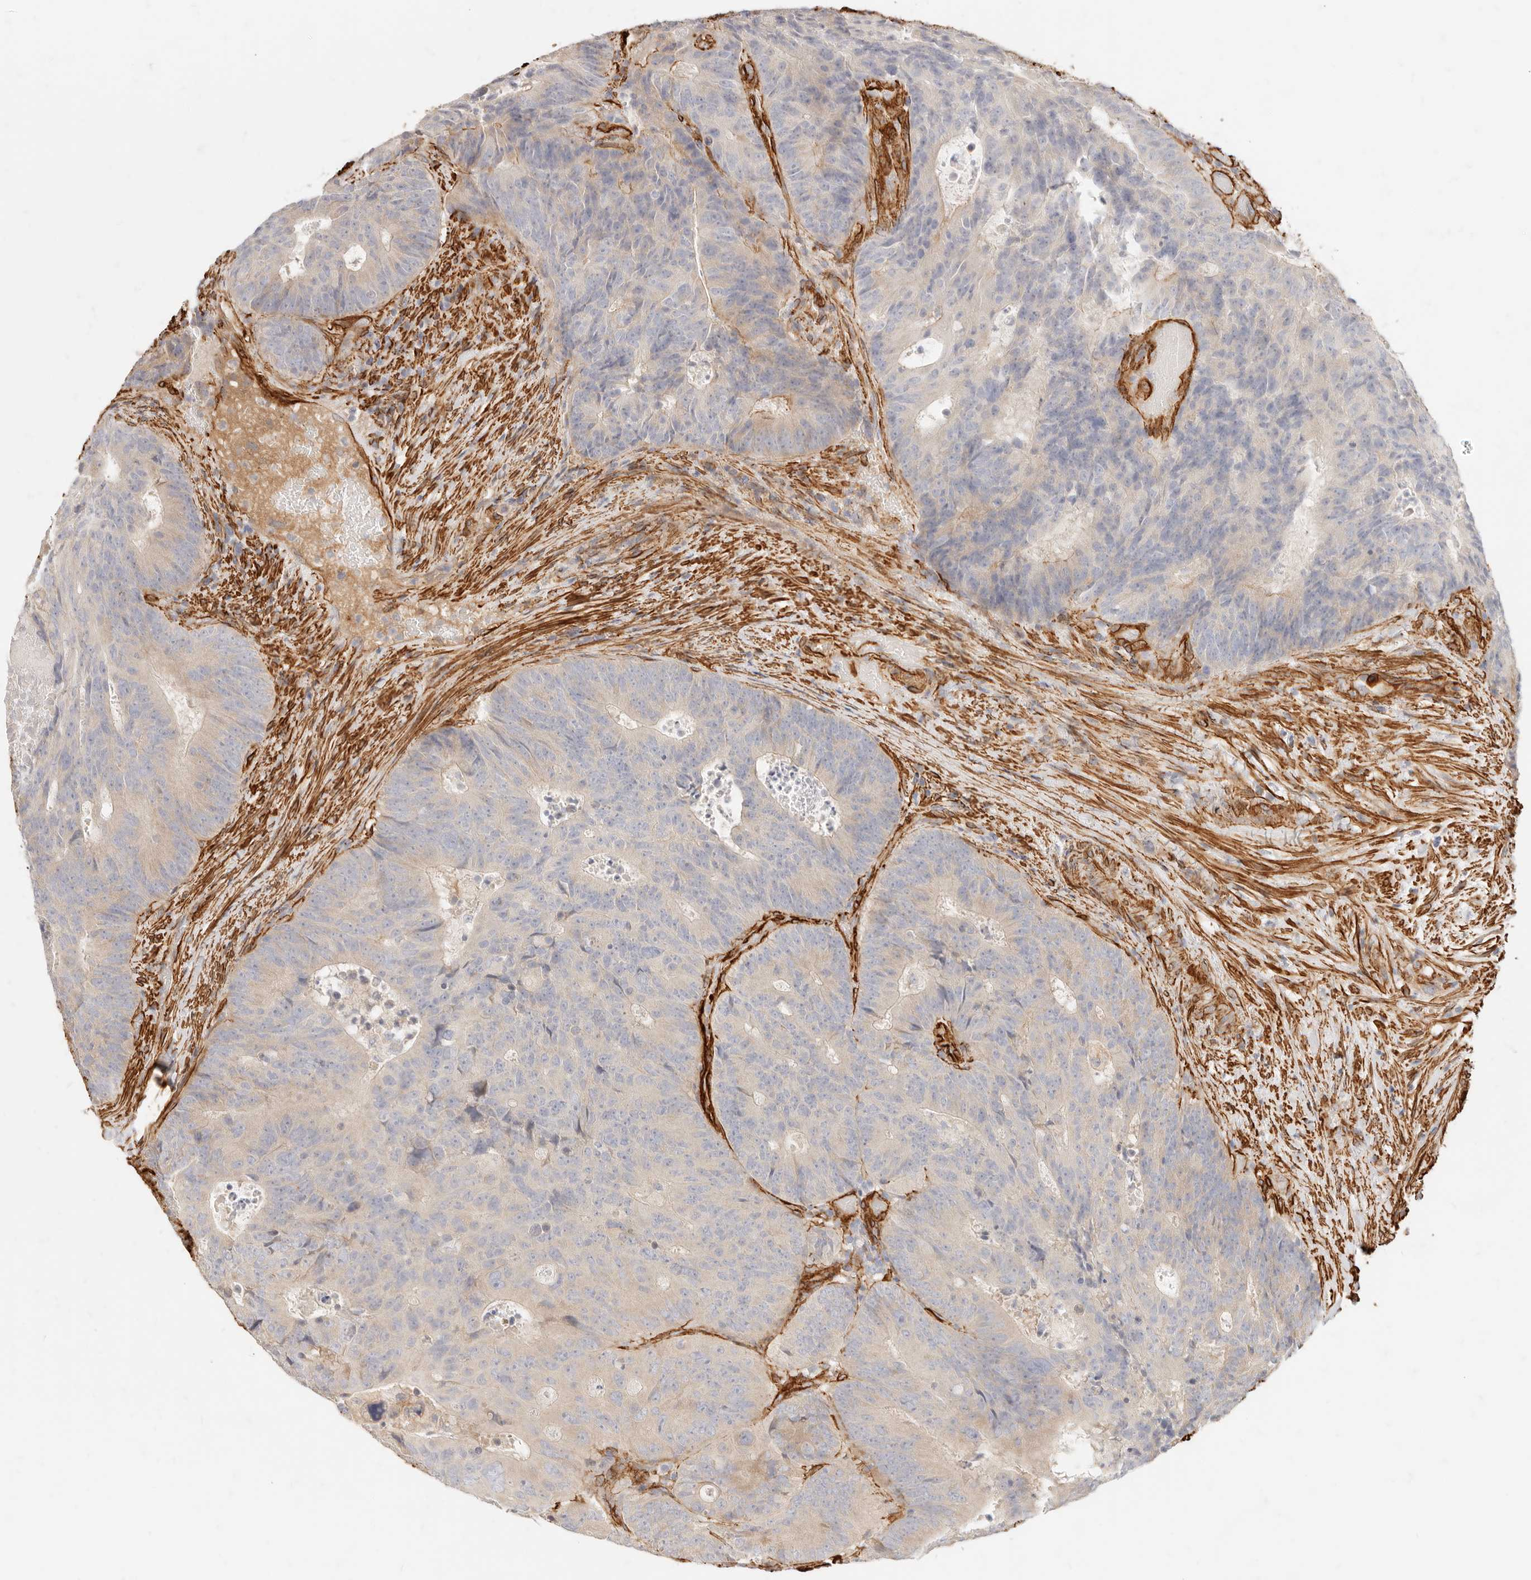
{"staining": {"intensity": "negative", "quantity": "none", "location": "none"}, "tissue": "colorectal cancer", "cell_type": "Tumor cells", "image_type": "cancer", "snomed": [{"axis": "morphology", "description": "Adenocarcinoma, NOS"}, {"axis": "topography", "description": "Colon"}], "caption": "Immunohistochemistry (IHC) photomicrograph of human colorectal cancer (adenocarcinoma) stained for a protein (brown), which reveals no expression in tumor cells. Brightfield microscopy of IHC stained with DAB (brown) and hematoxylin (blue), captured at high magnification.", "gene": "TMTC2", "patient": {"sex": "male", "age": 87}}